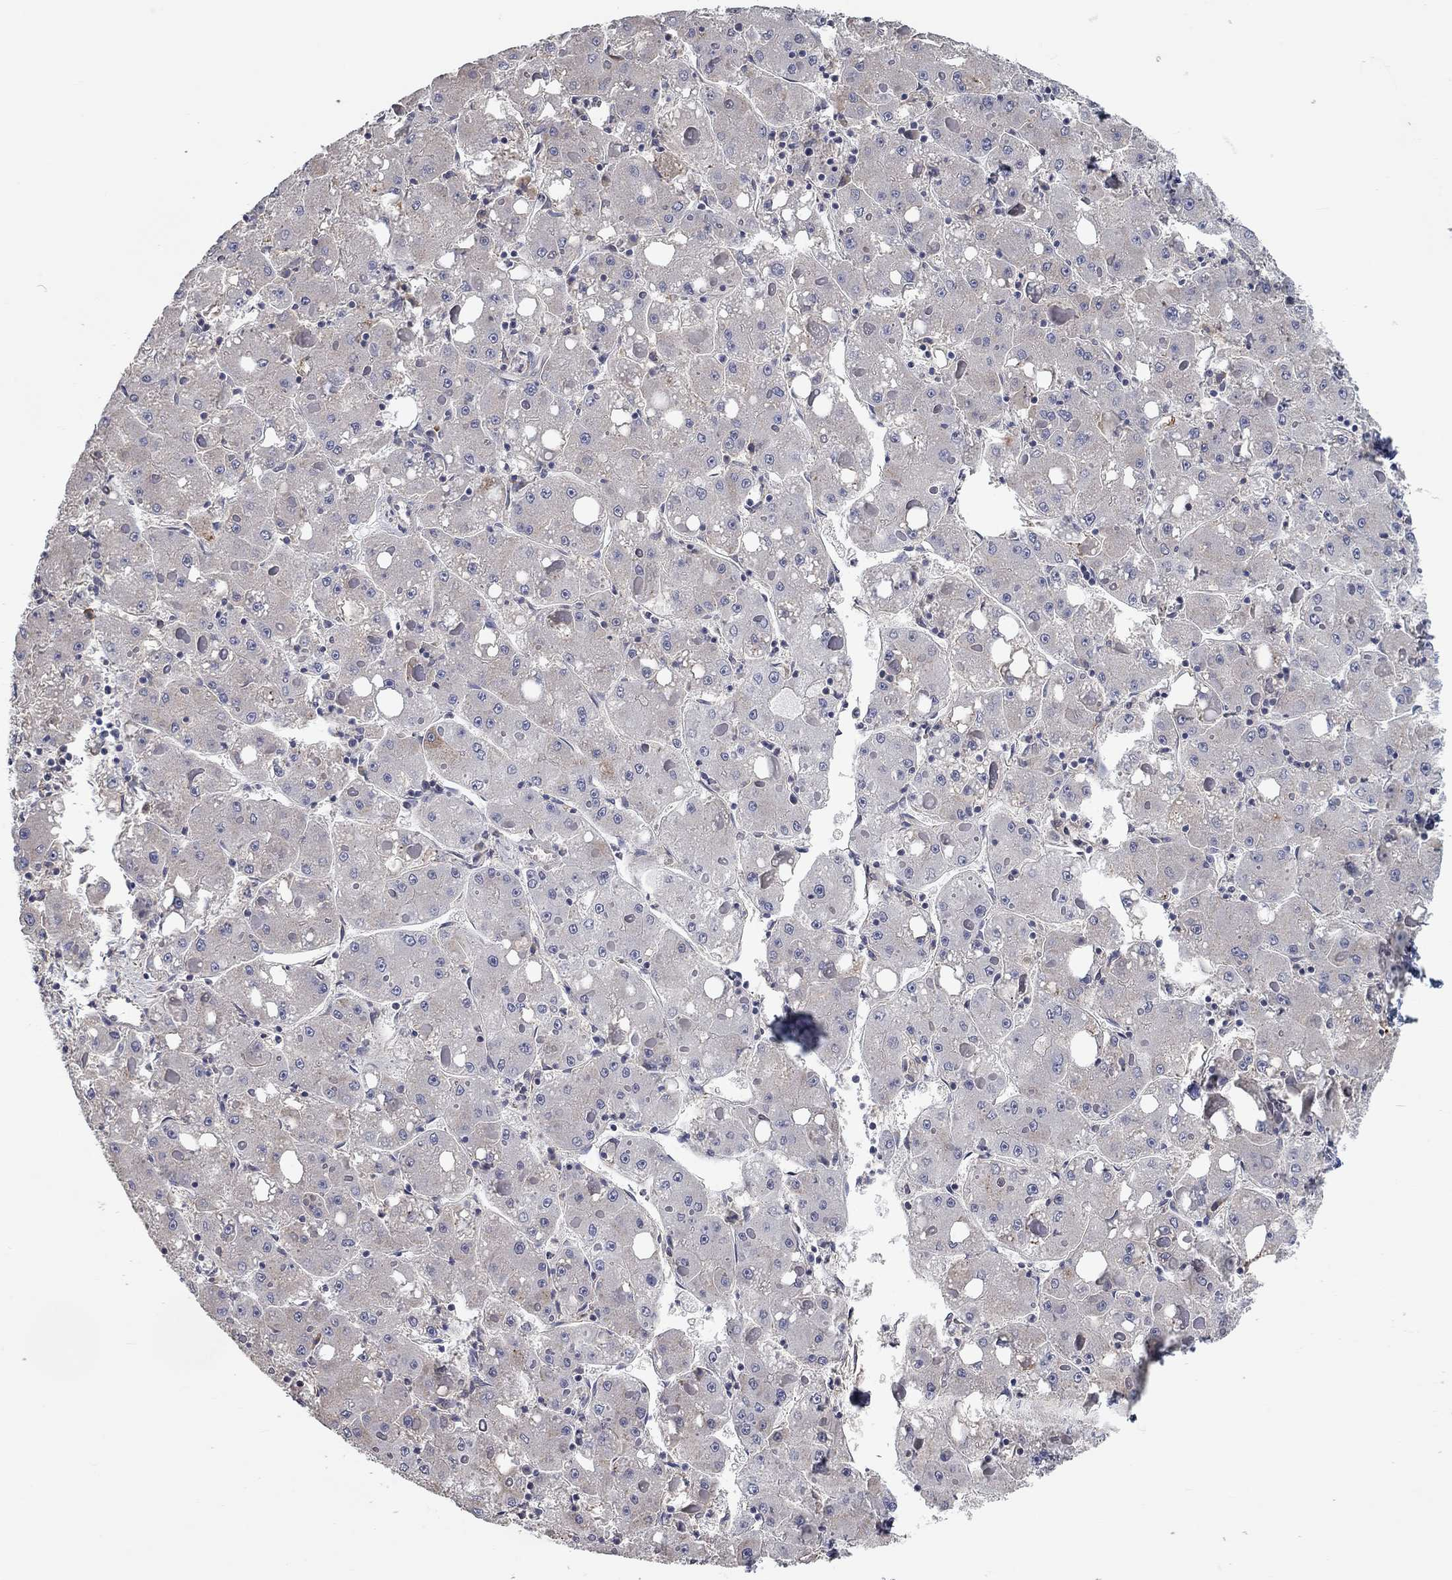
{"staining": {"intensity": "negative", "quantity": "none", "location": "none"}, "tissue": "liver cancer", "cell_type": "Tumor cells", "image_type": "cancer", "snomed": [{"axis": "morphology", "description": "Carcinoma, Hepatocellular, NOS"}, {"axis": "topography", "description": "Liver"}], "caption": "Tumor cells are negative for protein expression in human hepatocellular carcinoma (liver).", "gene": "XAGE2", "patient": {"sex": "male", "age": 73}}